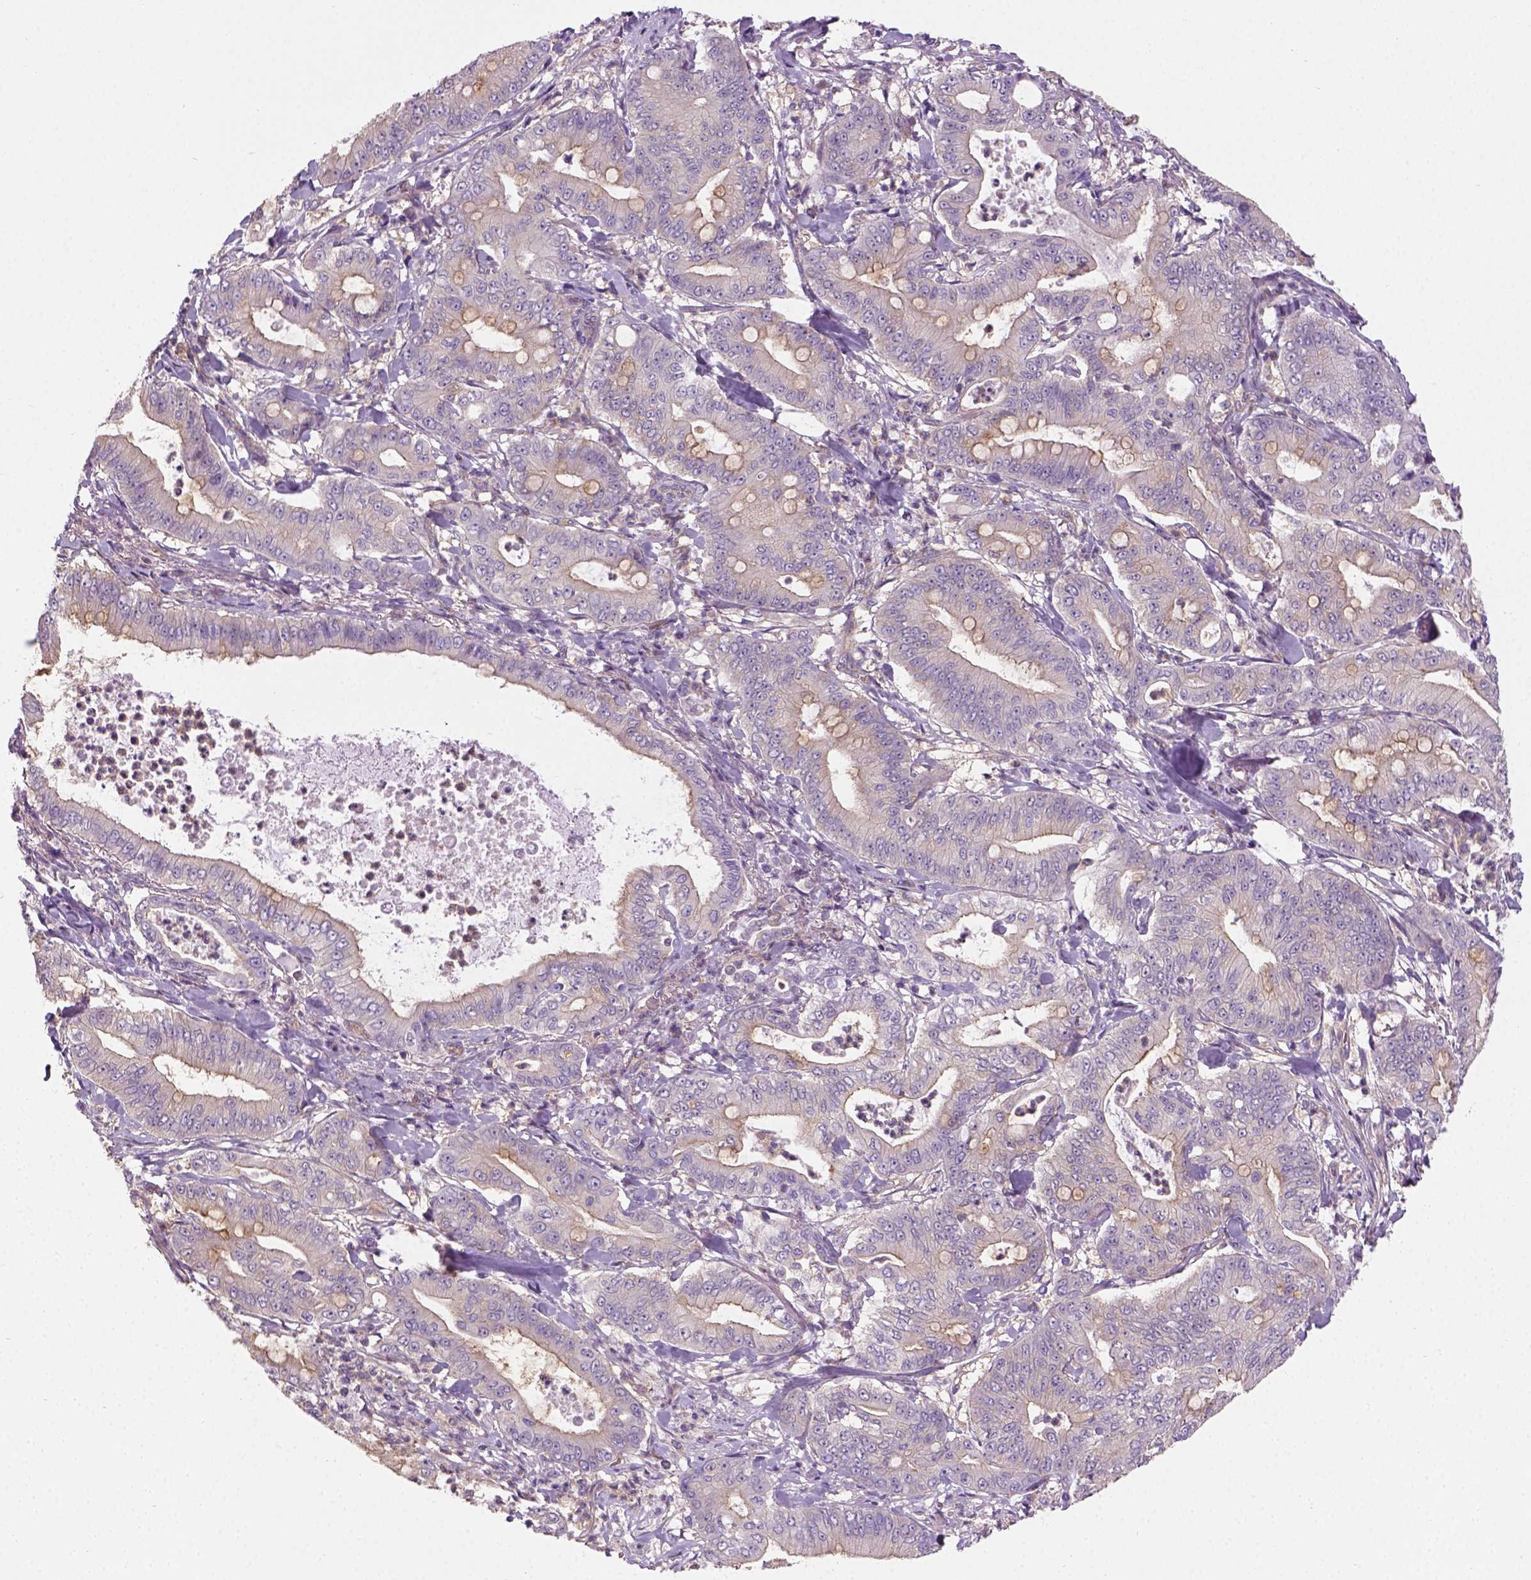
{"staining": {"intensity": "moderate", "quantity": "<25%", "location": "cytoplasmic/membranous"}, "tissue": "pancreatic cancer", "cell_type": "Tumor cells", "image_type": "cancer", "snomed": [{"axis": "morphology", "description": "Adenocarcinoma, NOS"}, {"axis": "topography", "description": "Pancreas"}], "caption": "There is low levels of moderate cytoplasmic/membranous staining in tumor cells of pancreatic adenocarcinoma, as demonstrated by immunohistochemical staining (brown color).", "gene": "CRACR2A", "patient": {"sex": "male", "age": 71}}